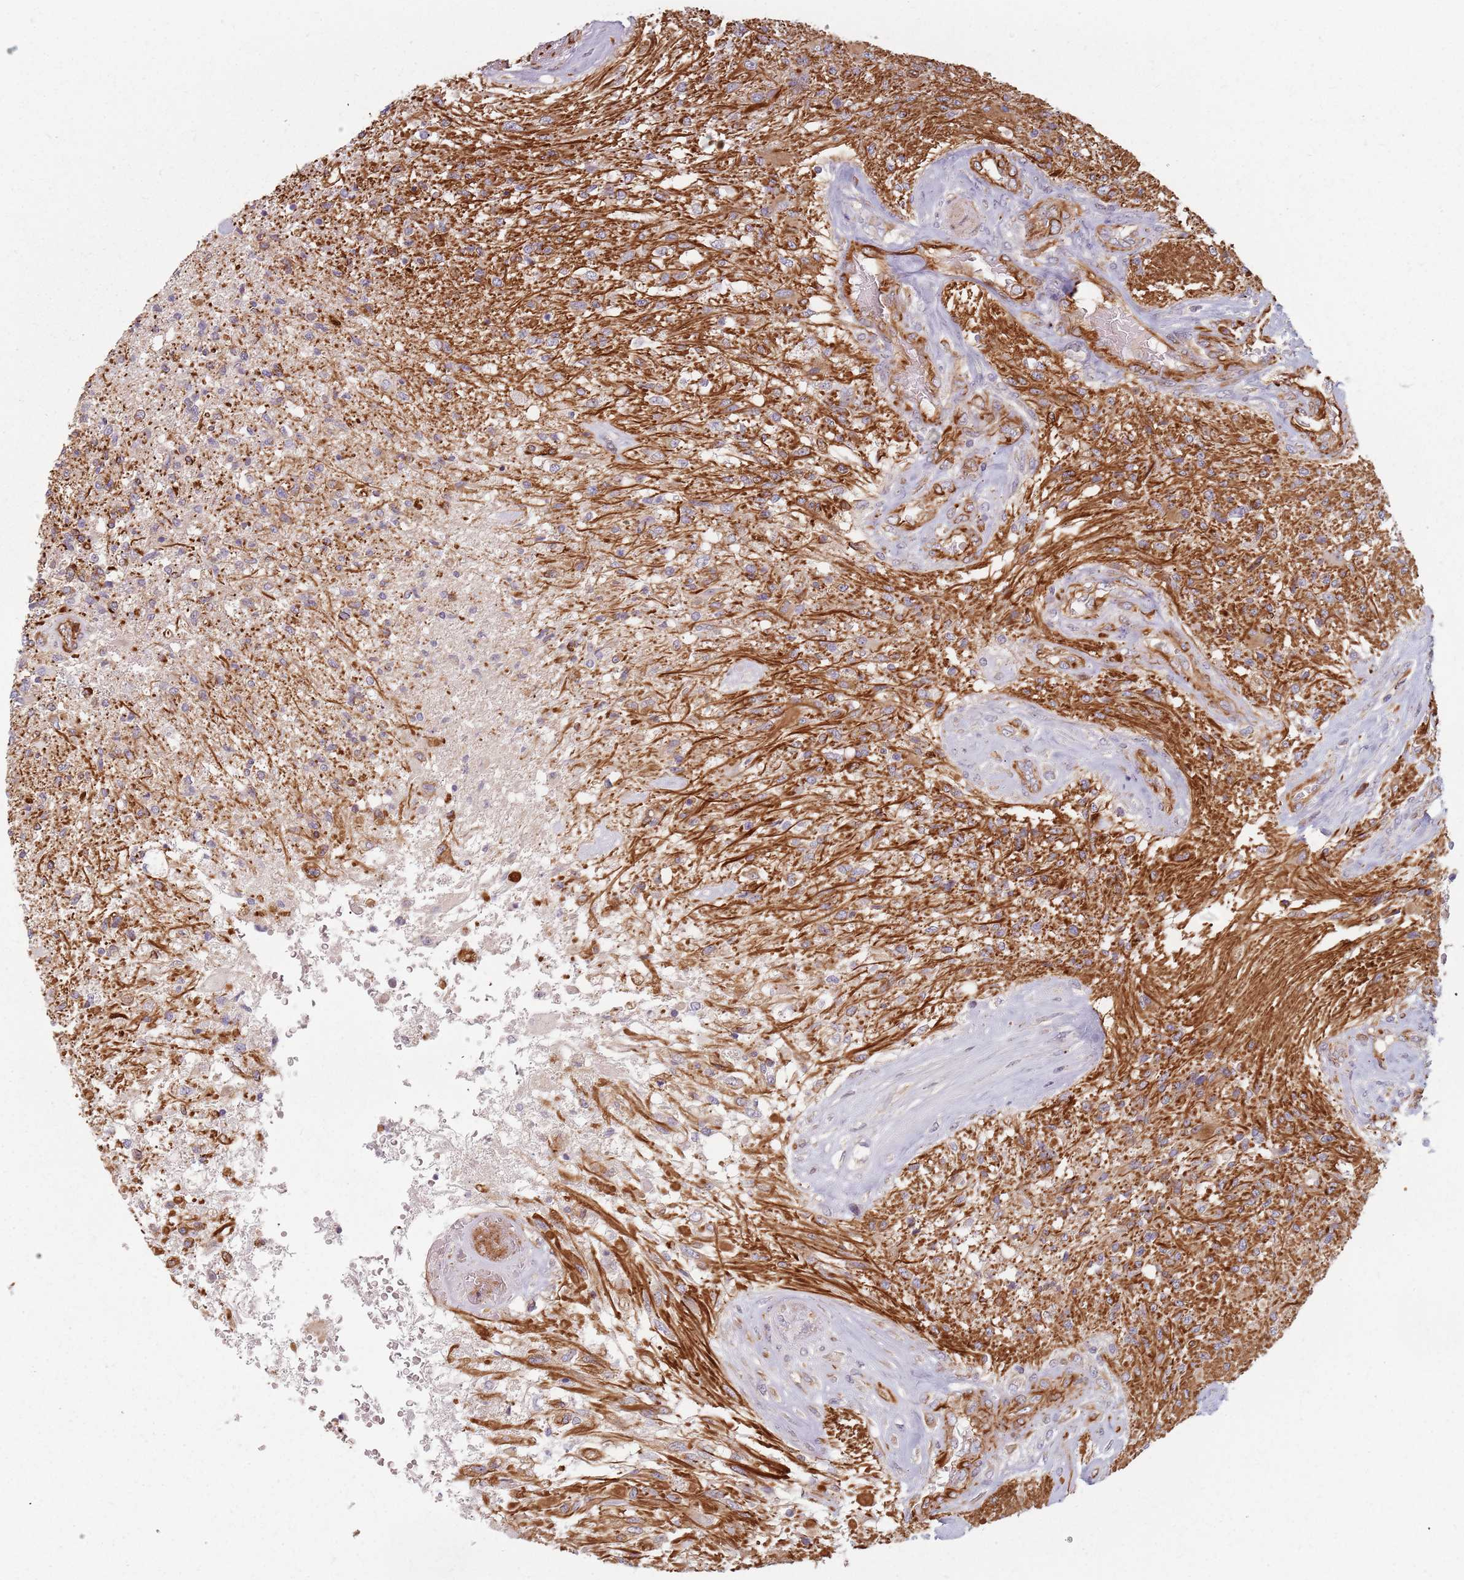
{"staining": {"intensity": "moderate", "quantity": ">75%", "location": "cytoplasmic/membranous"}, "tissue": "glioma", "cell_type": "Tumor cells", "image_type": "cancer", "snomed": [{"axis": "morphology", "description": "Glioma, malignant, High grade"}, {"axis": "topography", "description": "Brain"}], "caption": "The image exhibits a brown stain indicating the presence of a protein in the cytoplasmic/membranous of tumor cells in glioma.", "gene": "GAS2L3", "patient": {"sex": "male", "age": 56}}